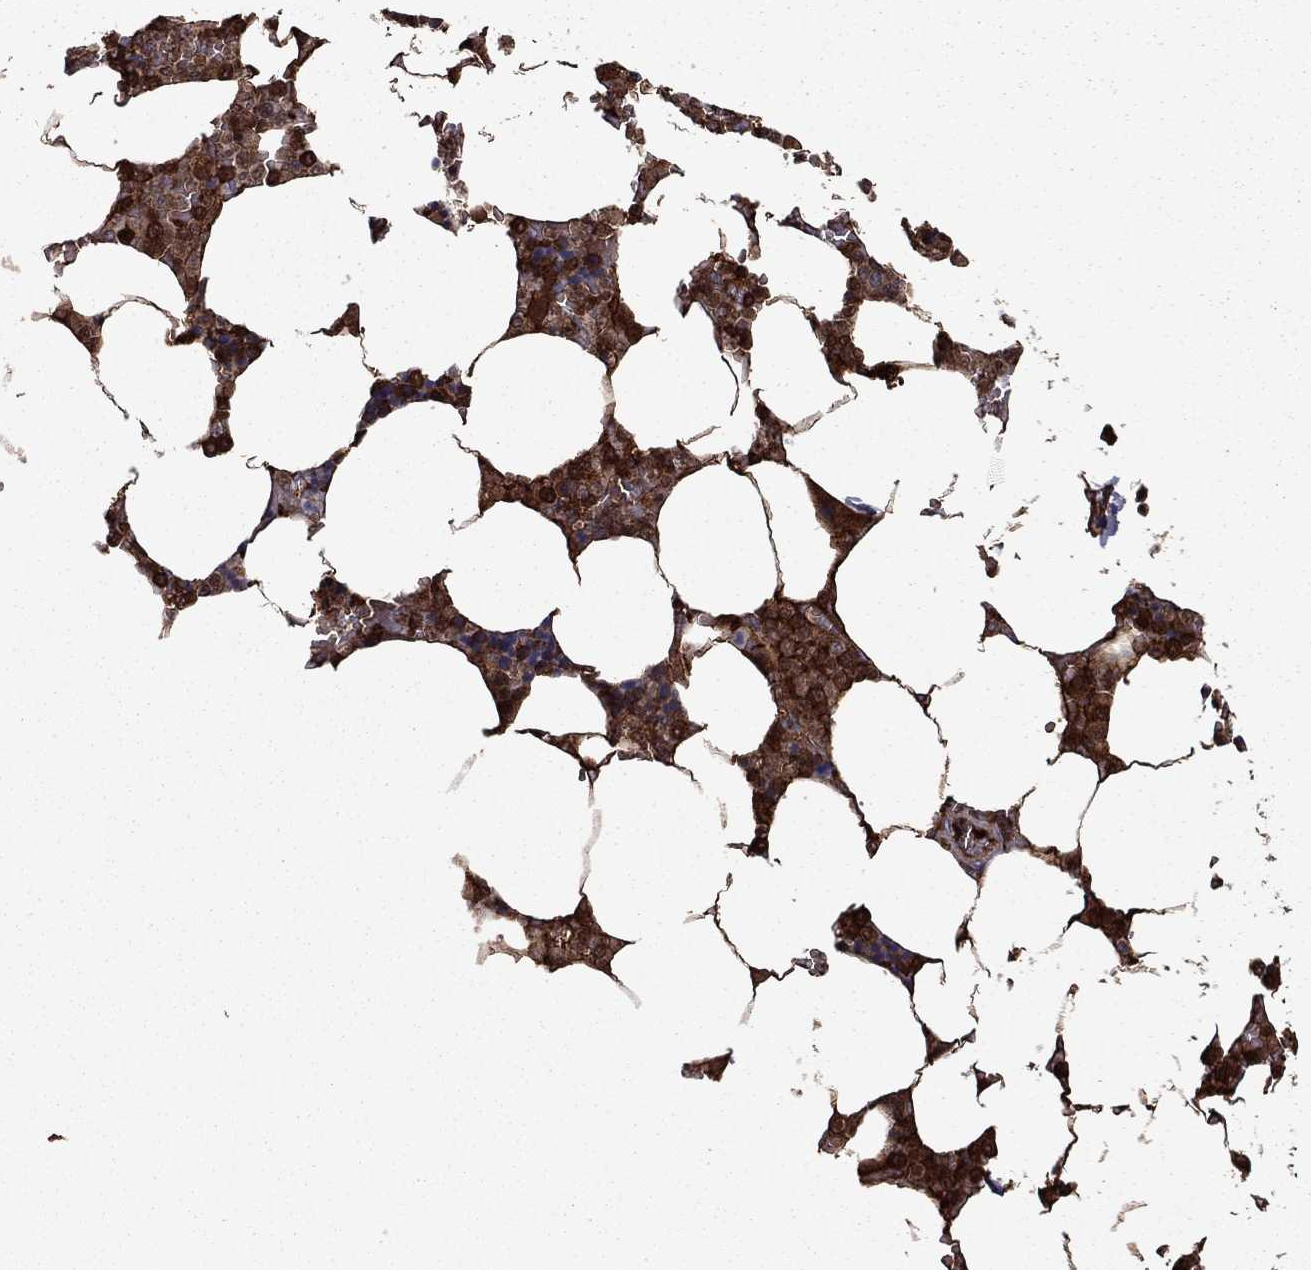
{"staining": {"intensity": "moderate", "quantity": "25%-75%", "location": "cytoplasmic/membranous"}, "tissue": "bone marrow", "cell_type": "Hematopoietic cells", "image_type": "normal", "snomed": [{"axis": "morphology", "description": "Normal tissue, NOS"}, {"axis": "topography", "description": "Bone marrow"}], "caption": "Moderate cytoplasmic/membranous staining is present in approximately 25%-75% of hematopoietic cells in normal bone marrow.", "gene": "HPX", "patient": {"sex": "male", "age": 63}}